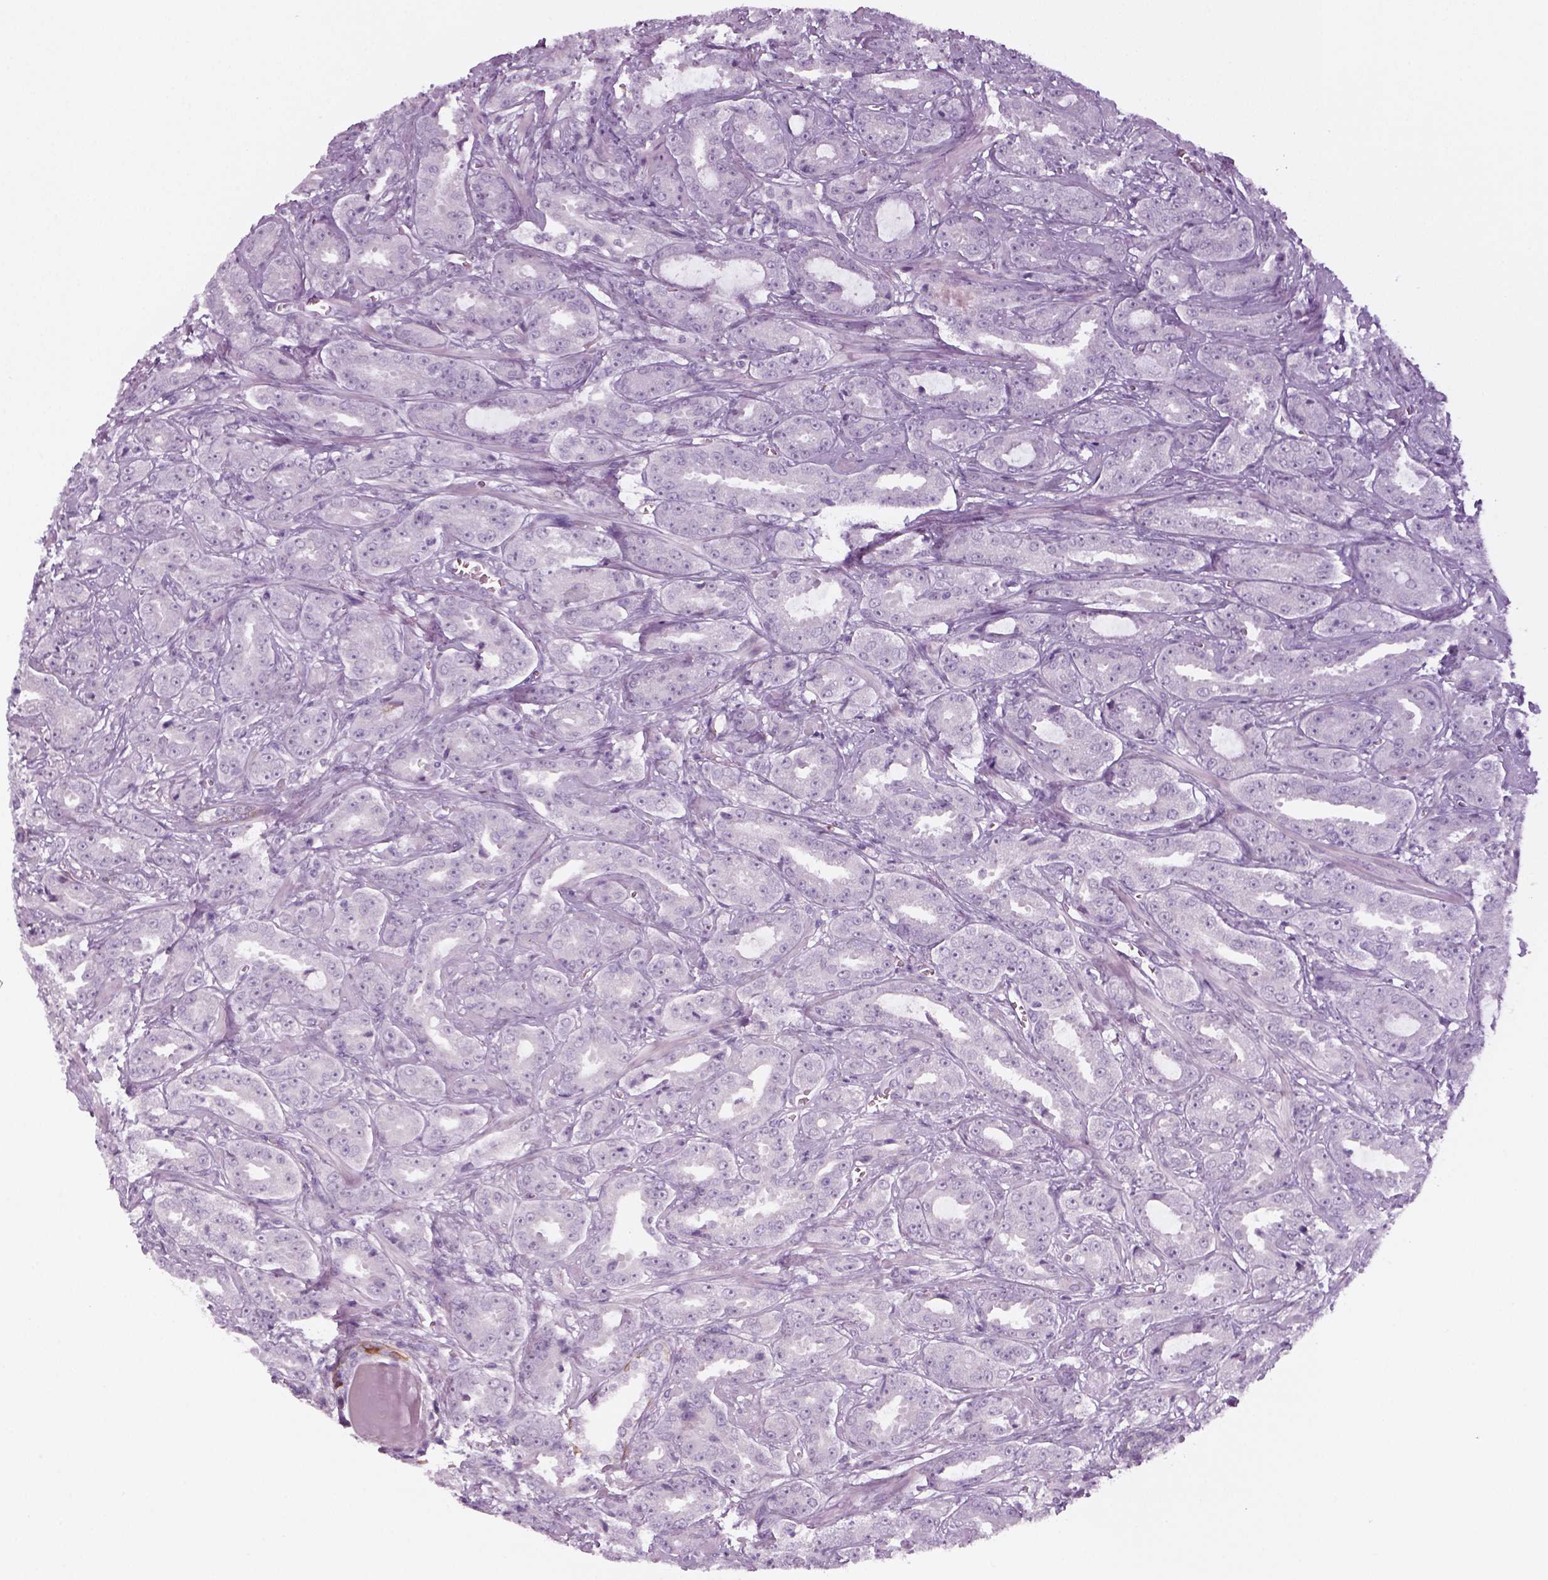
{"staining": {"intensity": "negative", "quantity": "none", "location": "none"}, "tissue": "prostate cancer", "cell_type": "Tumor cells", "image_type": "cancer", "snomed": [{"axis": "morphology", "description": "Adenocarcinoma, High grade"}, {"axis": "topography", "description": "Prostate"}], "caption": "A micrograph of prostate cancer stained for a protein displays no brown staining in tumor cells.", "gene": "KRT75", "patient": {"sex": "male", "age": 64}}